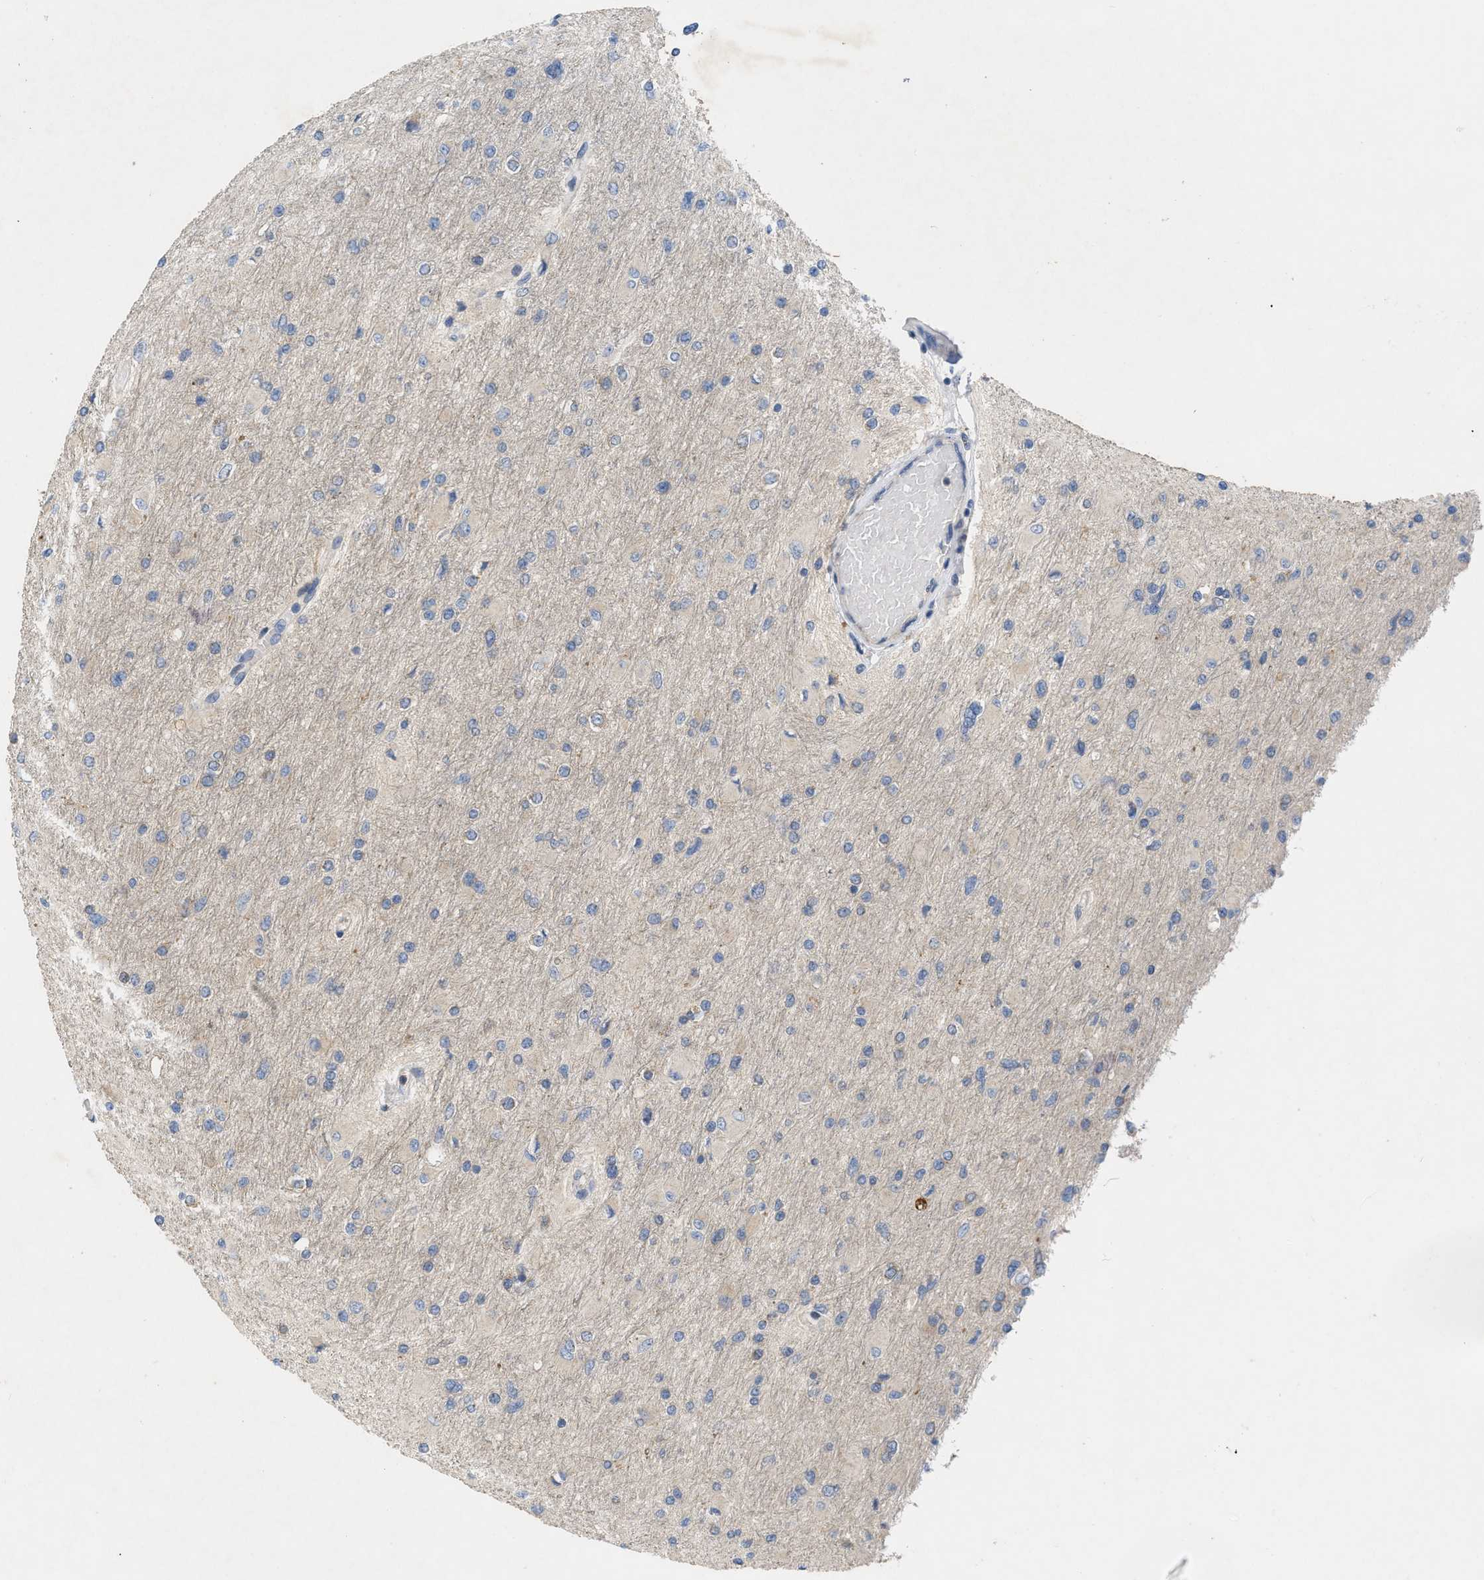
{"staining": {"intensity": "negative", "quantity": "none", "location": "none"}, "tissue": "glioma", "cell_type": "Tumor cells", "image_type": "cancer", "snomed": [{"axis": "morphology", "description": "Glioma, malignant, High grade"}, {"axis": "topography", "description": "Cerebral cortex"}], "caption": "Glioma was stained to show a protein in brown. There is no significant positivity in tumor cells.", "gene": "TMEM131", "patient": {"sex": "female", "age": 36}}